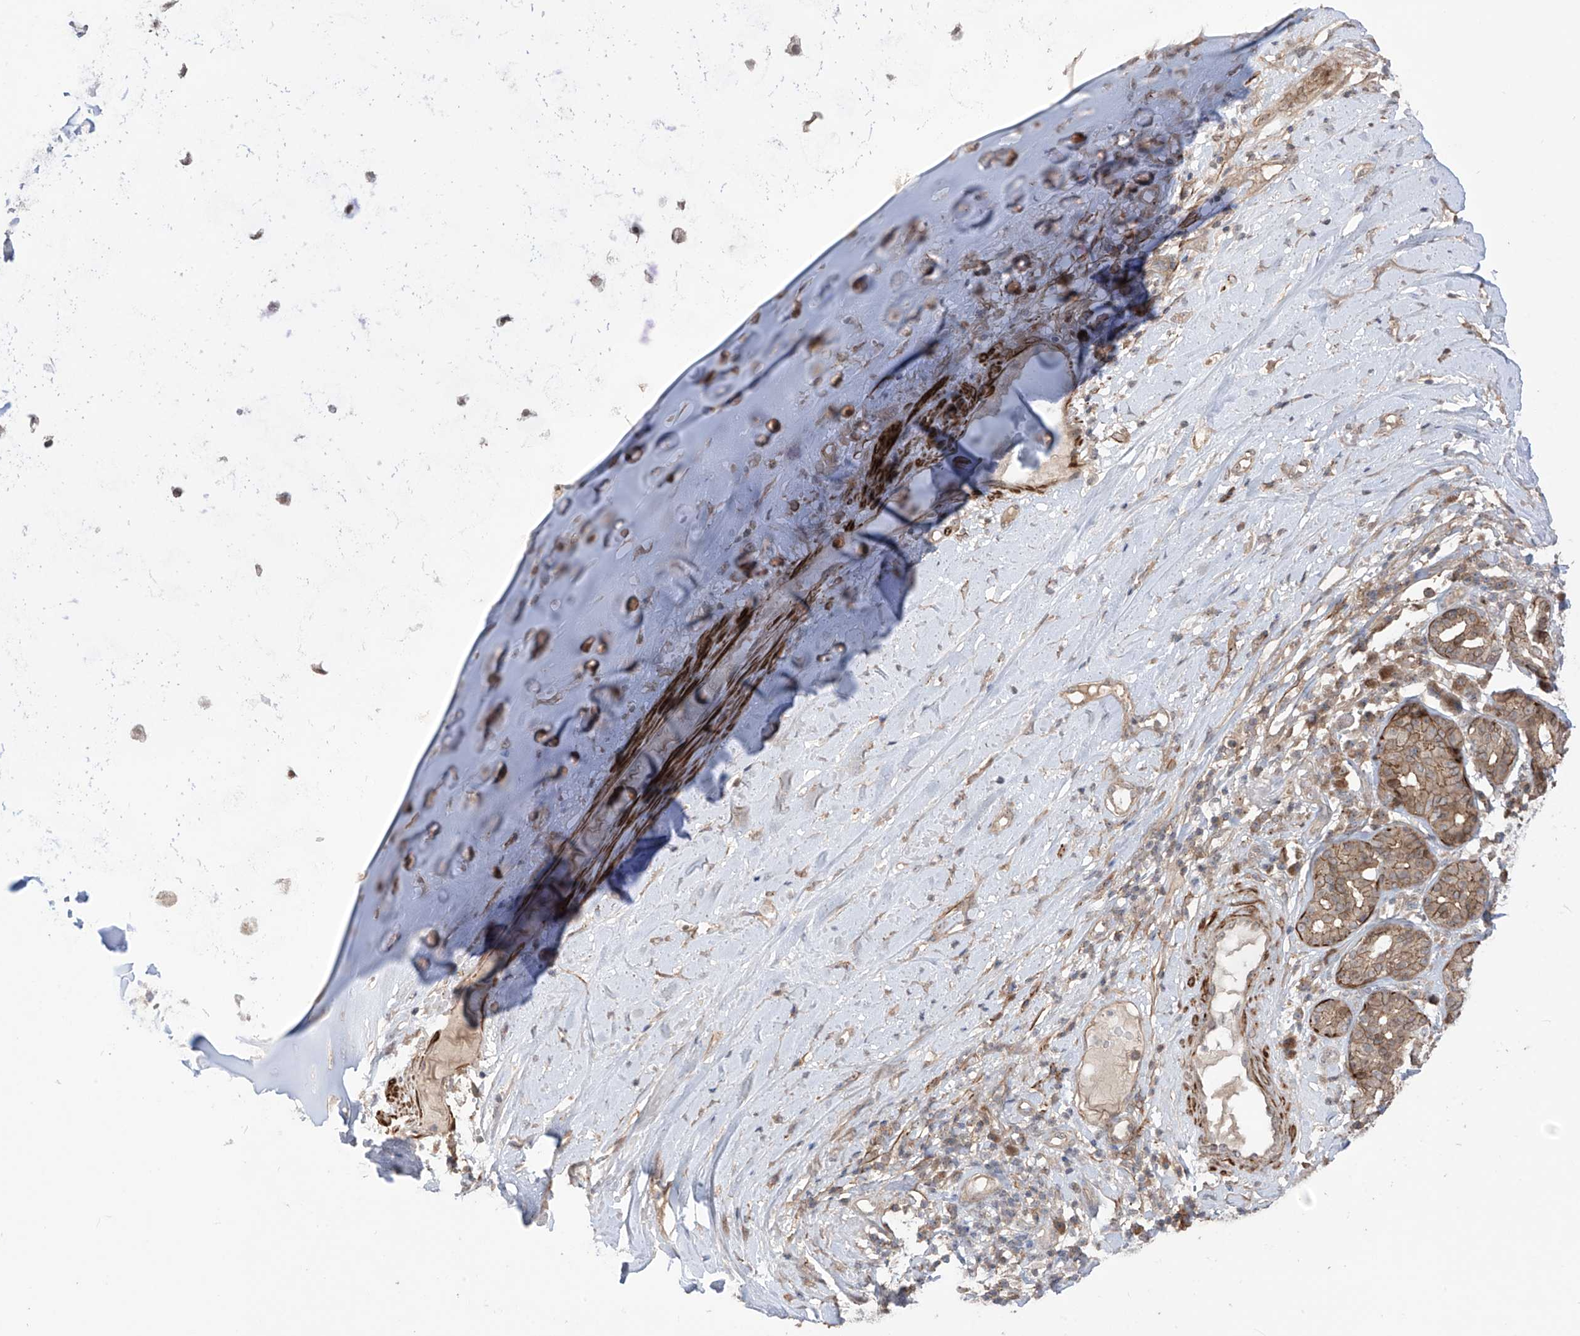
{"staining": {"intensity": "negative", "quantity": "none", "location": "none"}, "tissue": "adipose tissue", "cell_type": "Adipocytes", "image_type": "normal", "snomed": [{"axis": "morphology", "description": "Normal tissue, NOS"}, {"axis": "morphology", "description": "Basal cell carcinoma"}, {"axis": "topography", "description": "Cartilage tissue"}, {"axis": "topography", "description": "Nasopharynx"}, {"axis": "topography", "description": "Oral tissue"}], "caption": "Image shows no significant protein staining in adipocytes of normal adipose tissue.", "gene": "LRRC74A", "patient": {"sex": "female", "age": 77}}